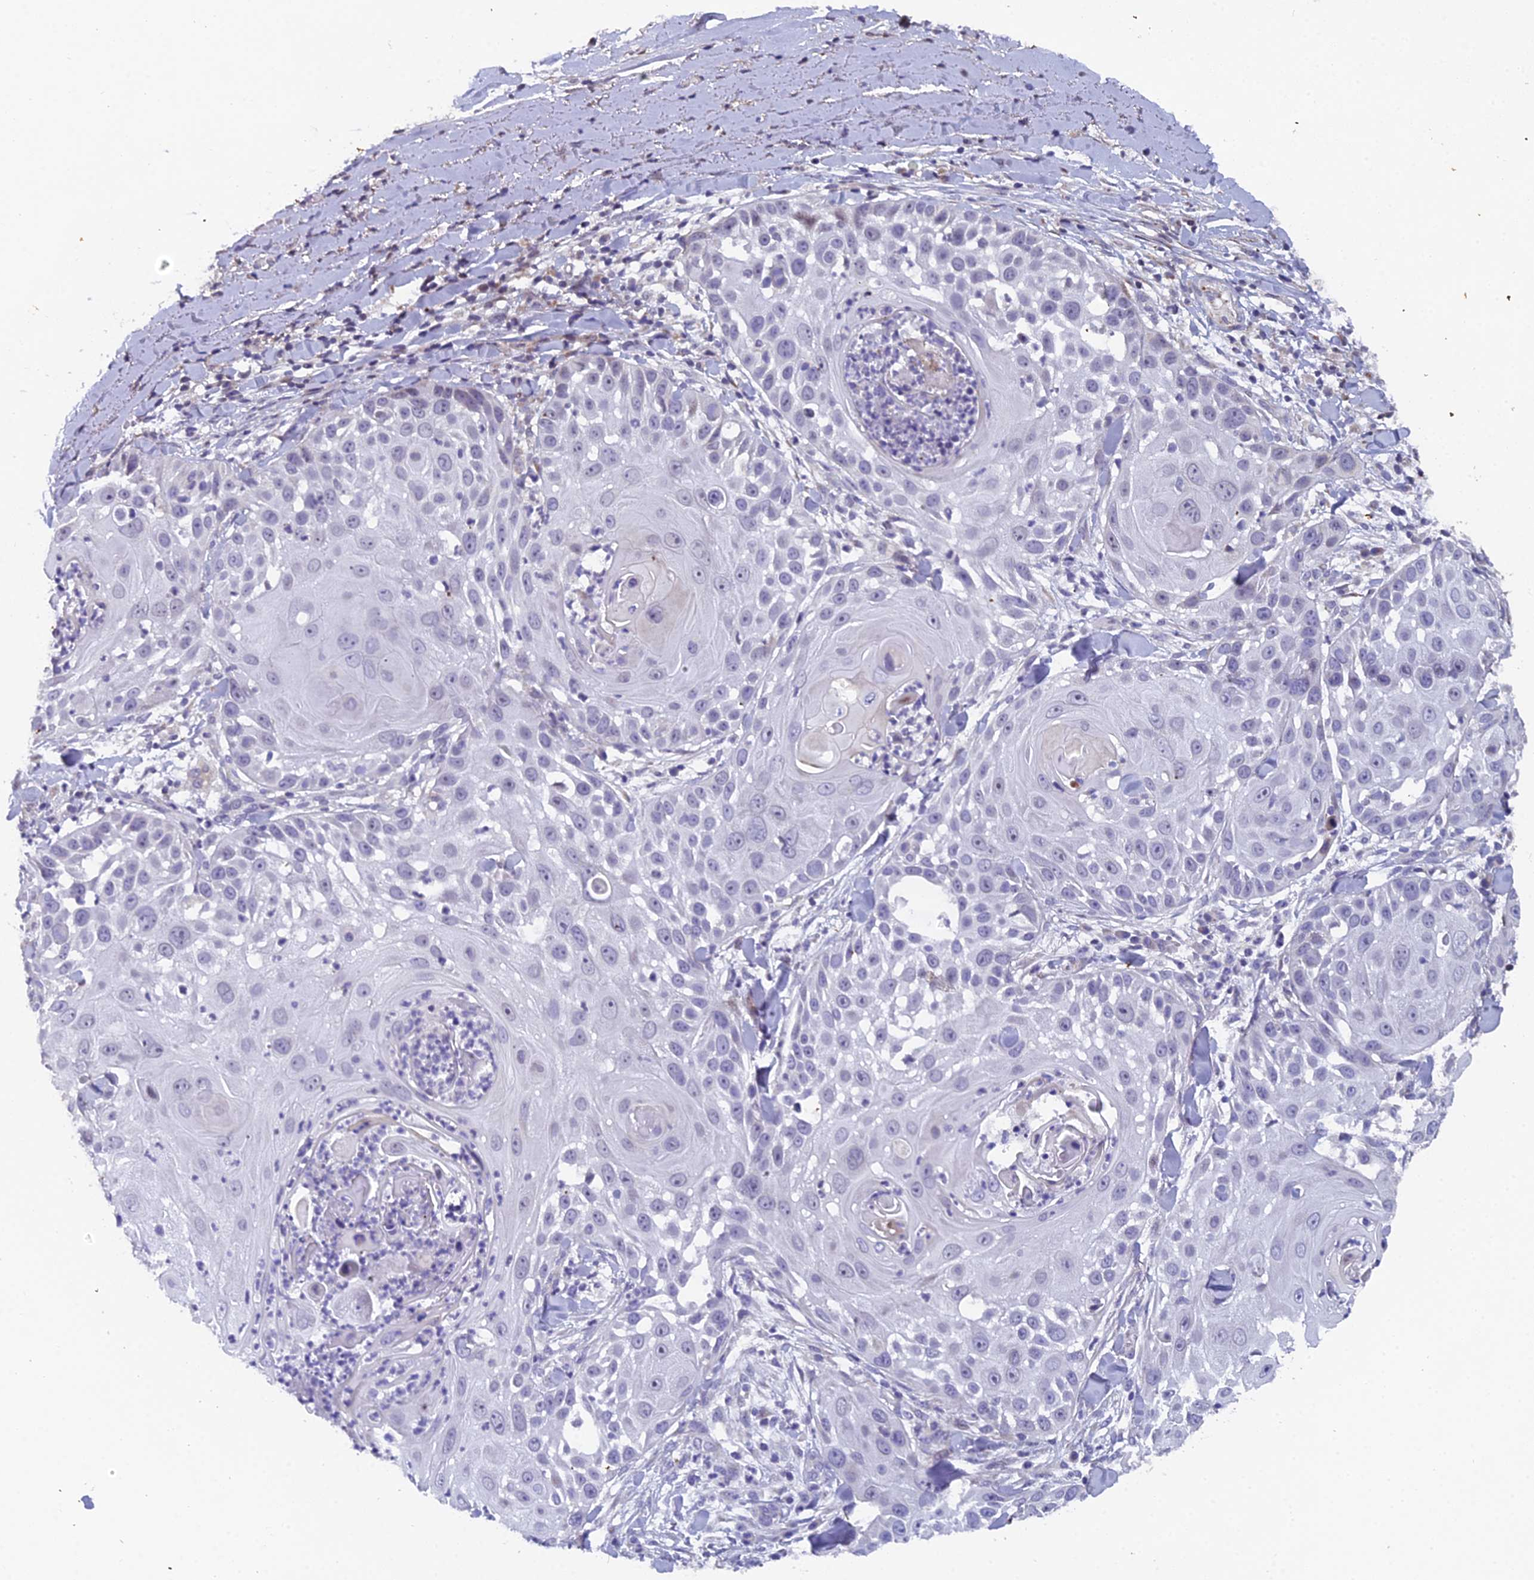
{"staining": {"intensity": "negative", "quantity": "none", "location": "none"}, "tissue": "skin cancer", "cell_type": "Tumor cells", "image_type": "cancer", "snomed": [{"axis": "morphology", "description": "Squamous cell carcinoma, NOS"}, {"axis": "topography", "description": "Skin"}], "caption": "A high-resolution image shows IHC staining of skin squamous cell carcinoma, which shows no significant staining in tumor cells.", "gene": "XKR9", "patient": {"sex": "female", "age": 44}}